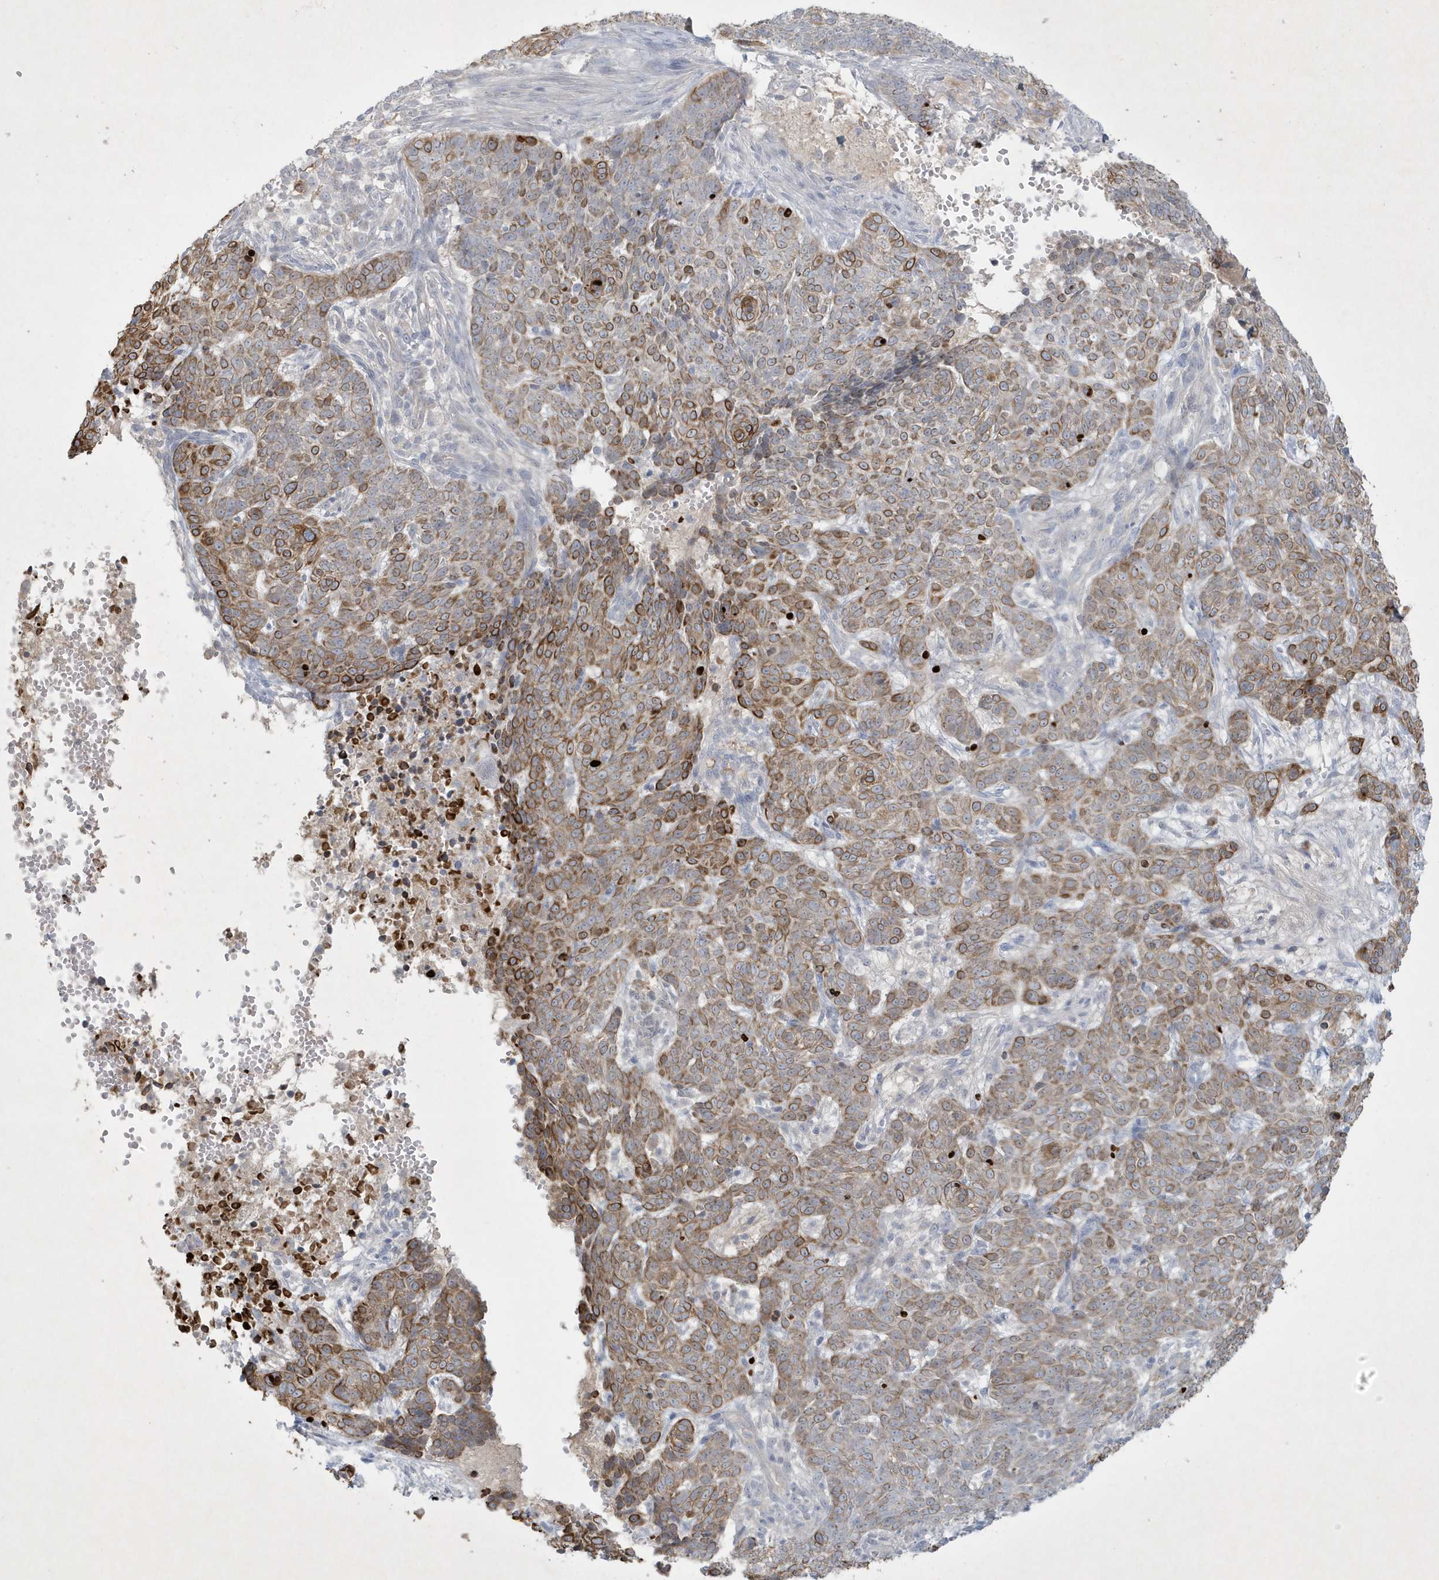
{"staining": {"intensity": "moderate", "quantity": ">75%", "location": "cytoplasmic/membranous"}, "tissue": "skin cancer", "cell_type": "Tumor cells", "image_type": "cancer", "snomed": [{"axis": "morphology", "description": "Basal cell carcinoma"}, {"axis": "topography", "description": "Skin"}], "caption": "Human skin cancer stained with a protein marker reveals moderate staining in tumor cells.", "gene": "CCDC24", "patient": {"sex": "male", "age": 85}}